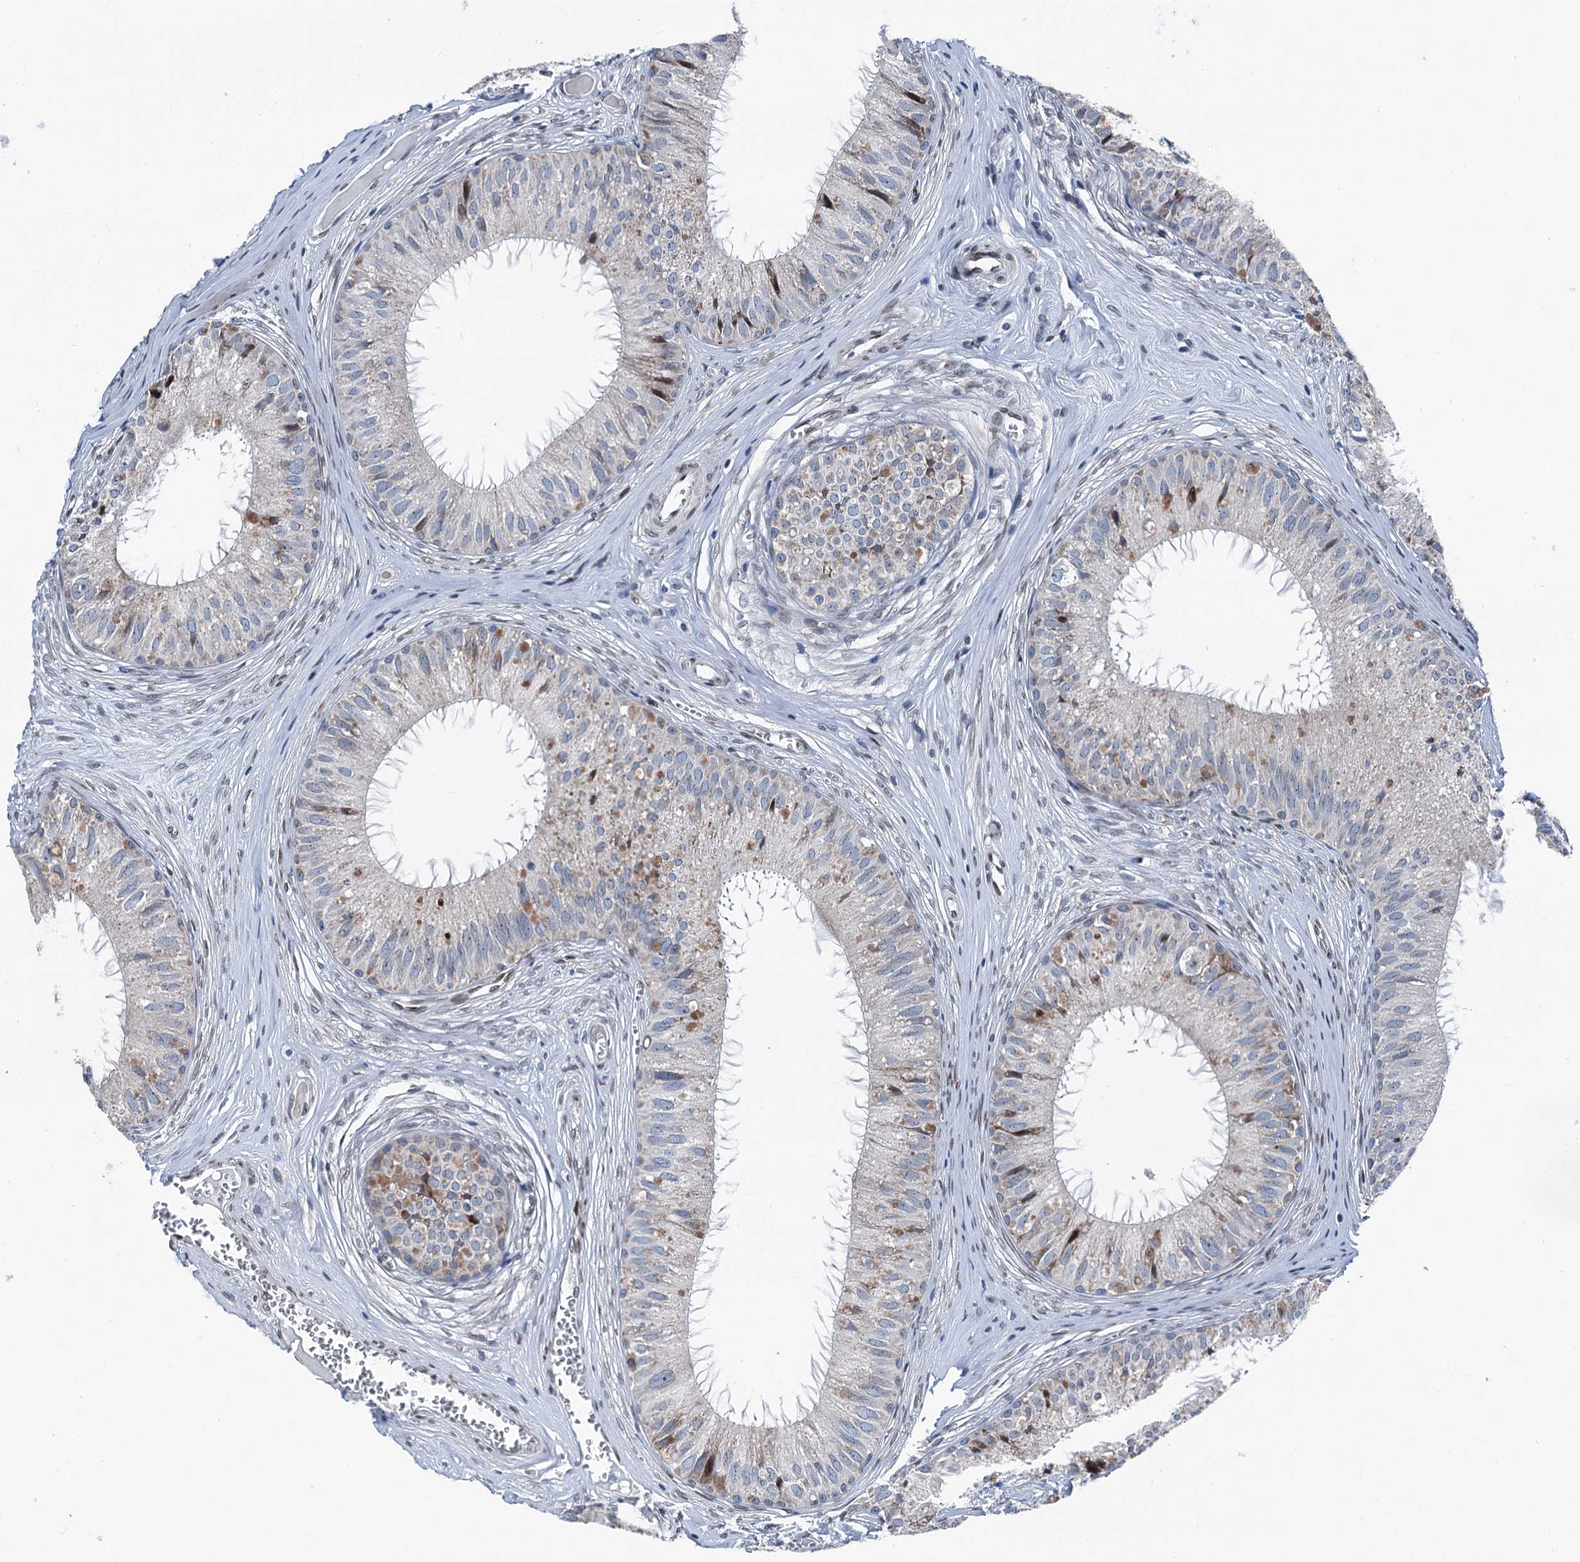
{"staining": {"intensity": "negative", "quantity": "none", "location": "none"}, "tissue": "epididymis", "cell_type": "Glandular cells", "image_type": "normal", "snomed": [{"axis": "morphology", "description": "Normal tissue, NOS"}, {"axis": "topography", "description": "Epididymis"}], "caption": "Immunohistochemistry image of normal human epididymis stained for a protein (brown), which exhibits no expression in glandular cells. The staining was performed using DAB to visualize the protein expression in brown, while the nuclei were stained in blue with hematoxylin (Magnification: 20x).", "gene": "MRPL14", "patient": {"sex": "male", "age": 36}}